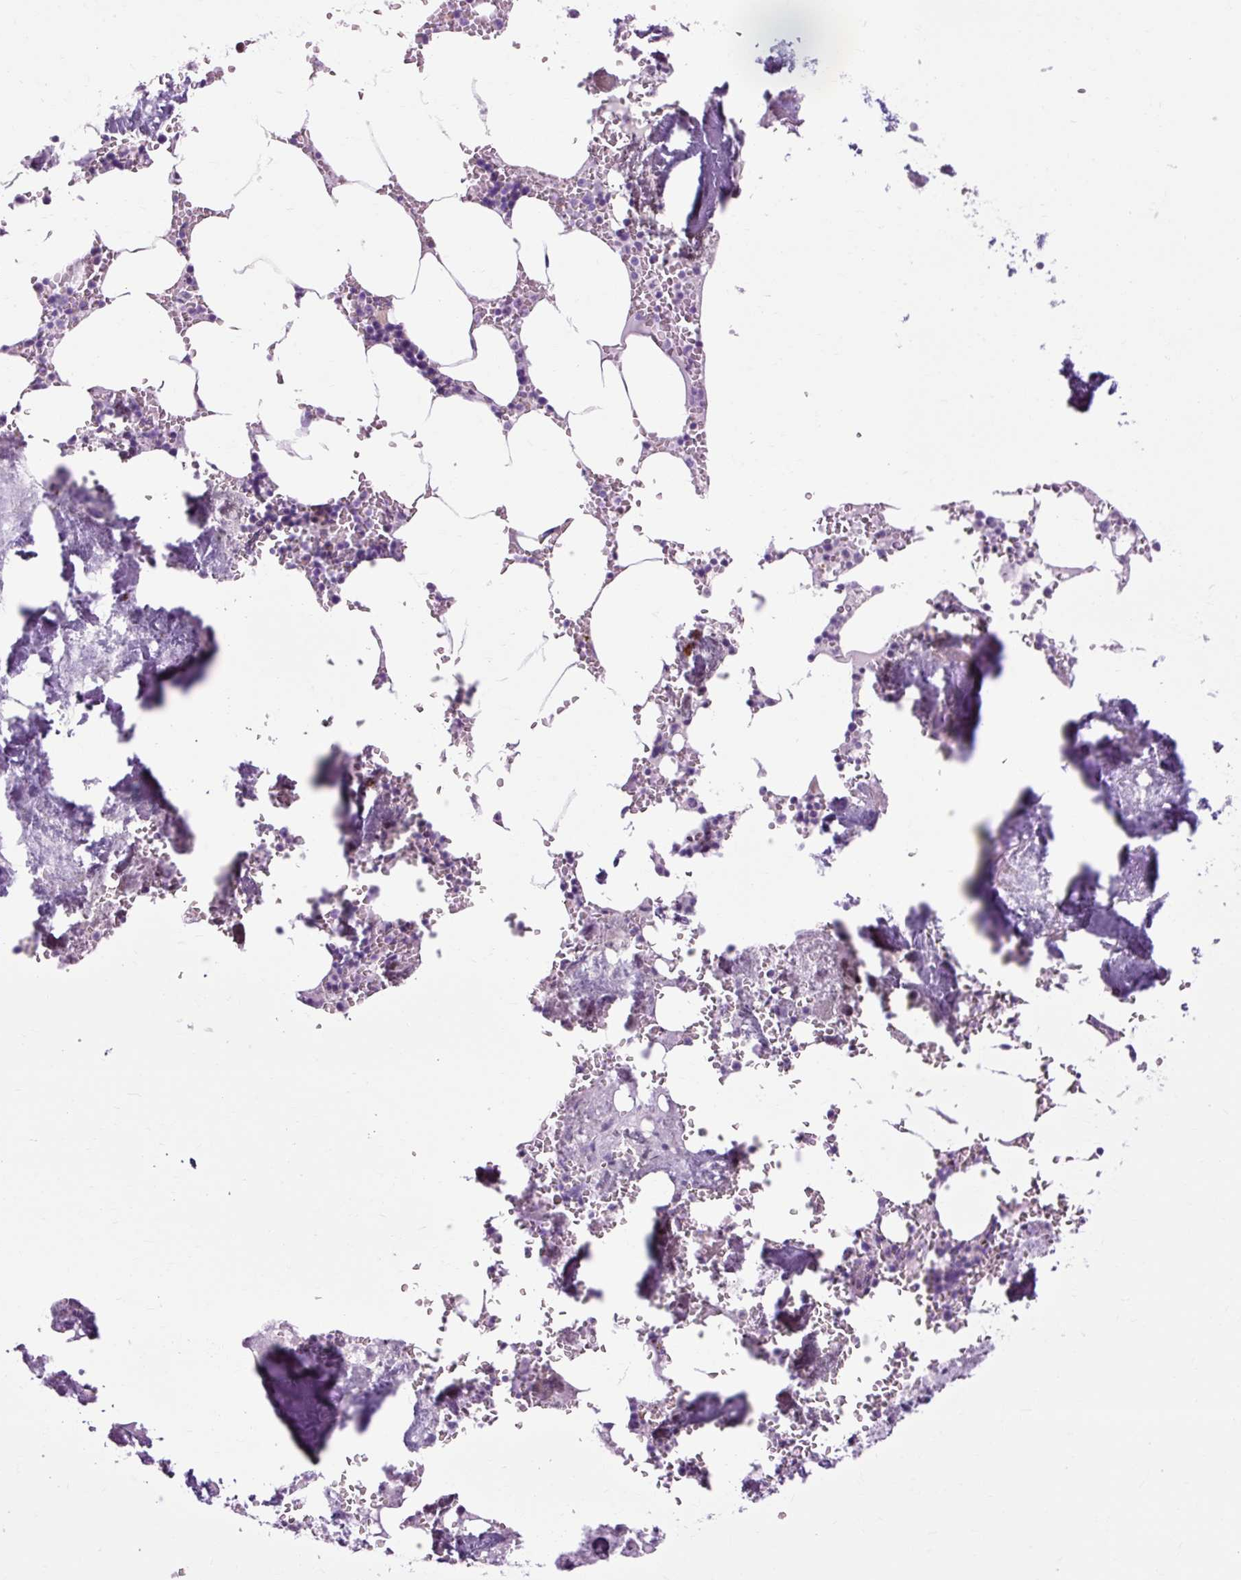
{"staining": {"intensity": "negative", "quantity": "none", "location": "none"}, "tissue": "bone marrow", "cell_type": "Hematopoietic cells", "image_type": "normal", "snomed": [{"axis": "morphology", "description": "Normal tissue, NOS"}, {"axis": "topography", "description": "Bone marrow"}], "caption": "Protein analysis of benign bone marrow displays no significant staining in hematopoietic cells.", "gene": "OOEP", "patient": {"sex": "male", "age": 54}}